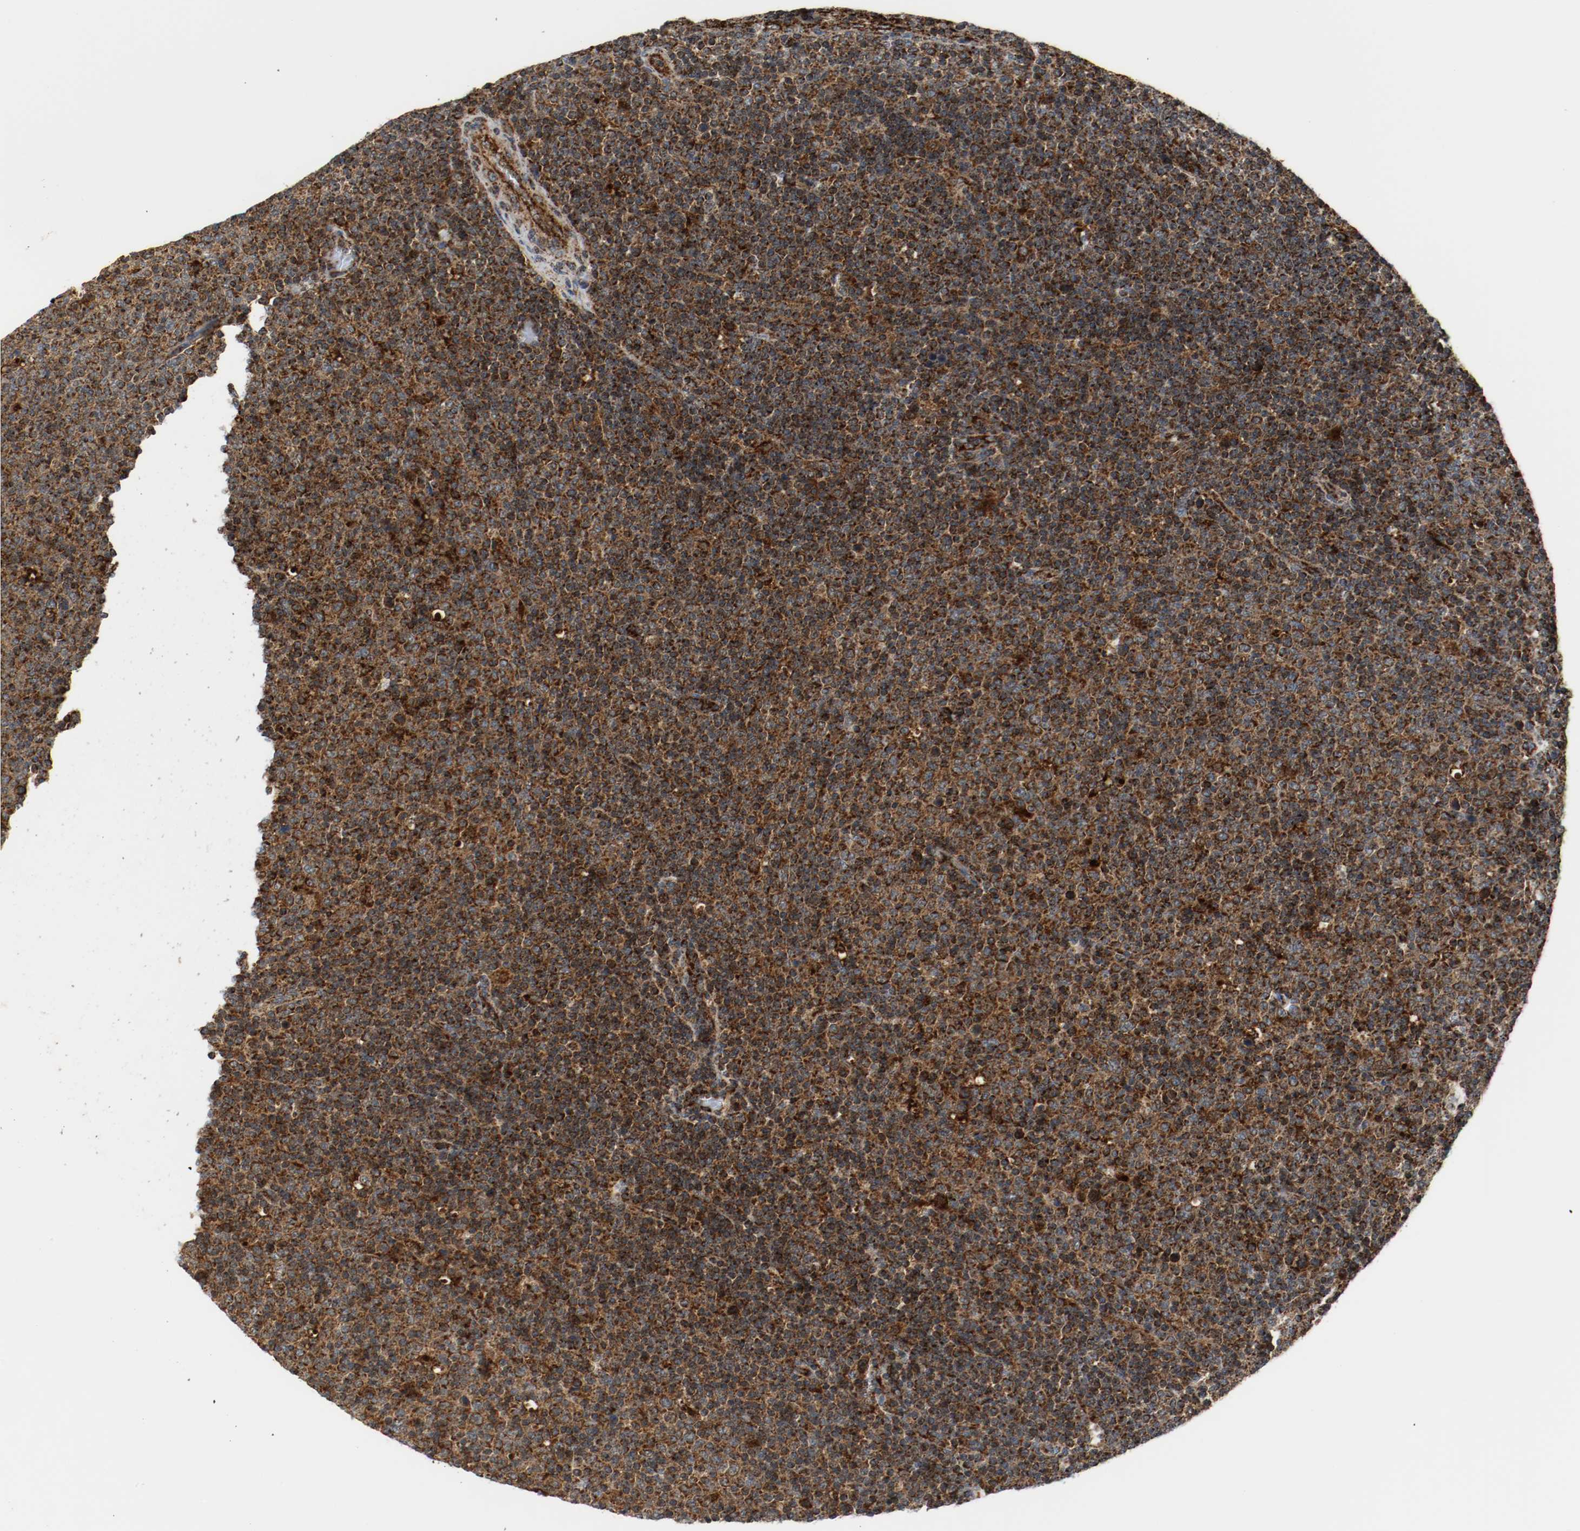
{"staining": {"intensity": "strong", "quantity": ">75%", "location": "cytoplasmic/membranous"}, "tissue": "lymphoma", "cell_type": "Tumor cells", "image_type": "cancer", "snomed": [{"axis": "morphology", "description": "Malignant lymphoma, non-Hodgkin's type, Low grade"}, {"axis": "topography", "description": "Lymph node"}], "caption": "An immunohistochemistry micrograph of tumor tissue is shown. Protein staining in brown shows strong cytoplasmic/membranous positivity in lymphoma within tumor cells.", "gene": "TXNRD1", "patient": {"sex": "male", "age": 70}}